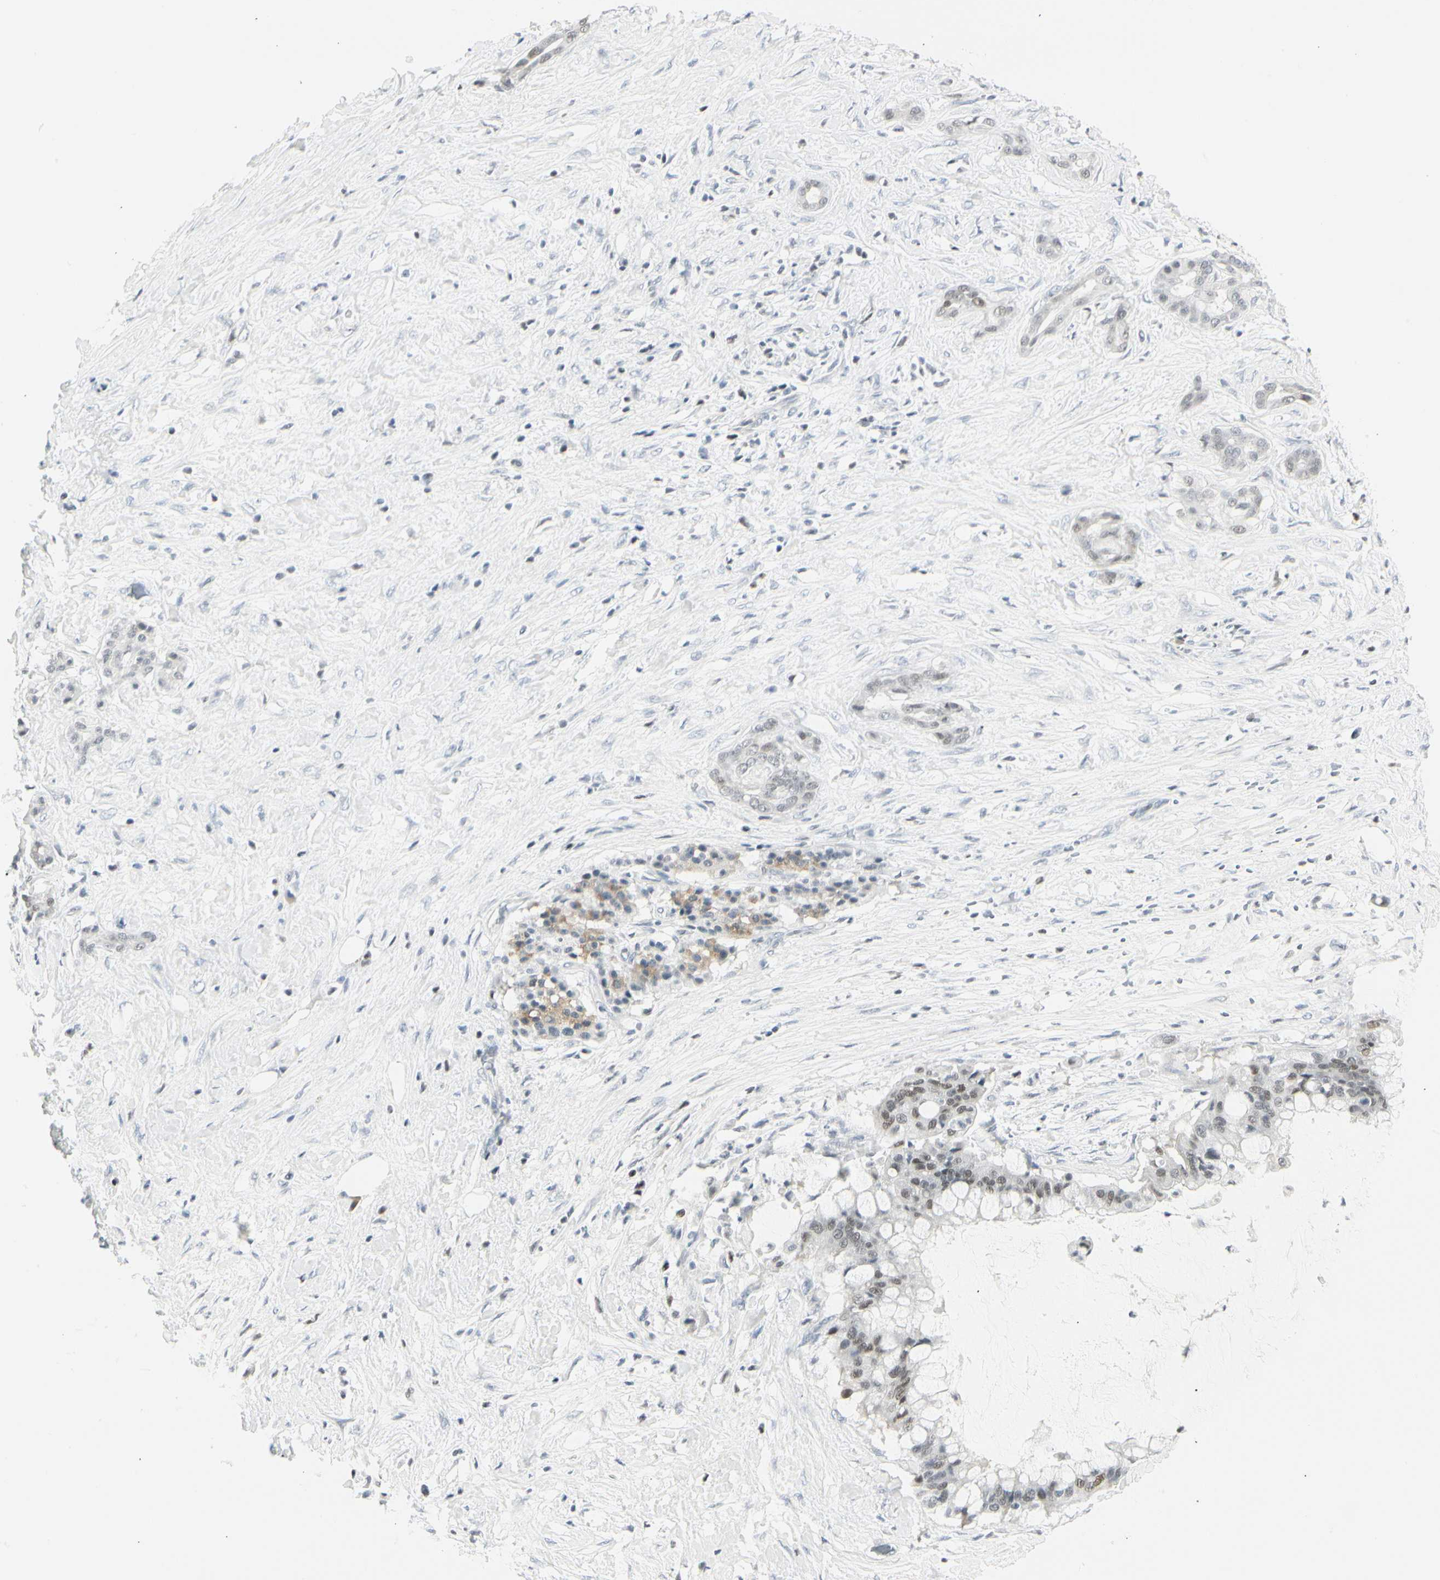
{"staining": {"intensity": "weak", "quantity": "<25%", "location": "nuclear"}, "tissue": "pancreatic cancer", "cell_type": "Tumor cells", "image_type": "cancer", "snomed": [{"axis": "morphology", "description": "Adenocarcinoma, NOS"}, {"axis": "topography", "description": "Pancreas"}], "caption": "Human pancreatic cancer stained for a protein using immunohistochemistry reveals no positivity in tumor cells.", "gene": "ZBTB7B", "patient": {"sex": "male", "age": 41}}